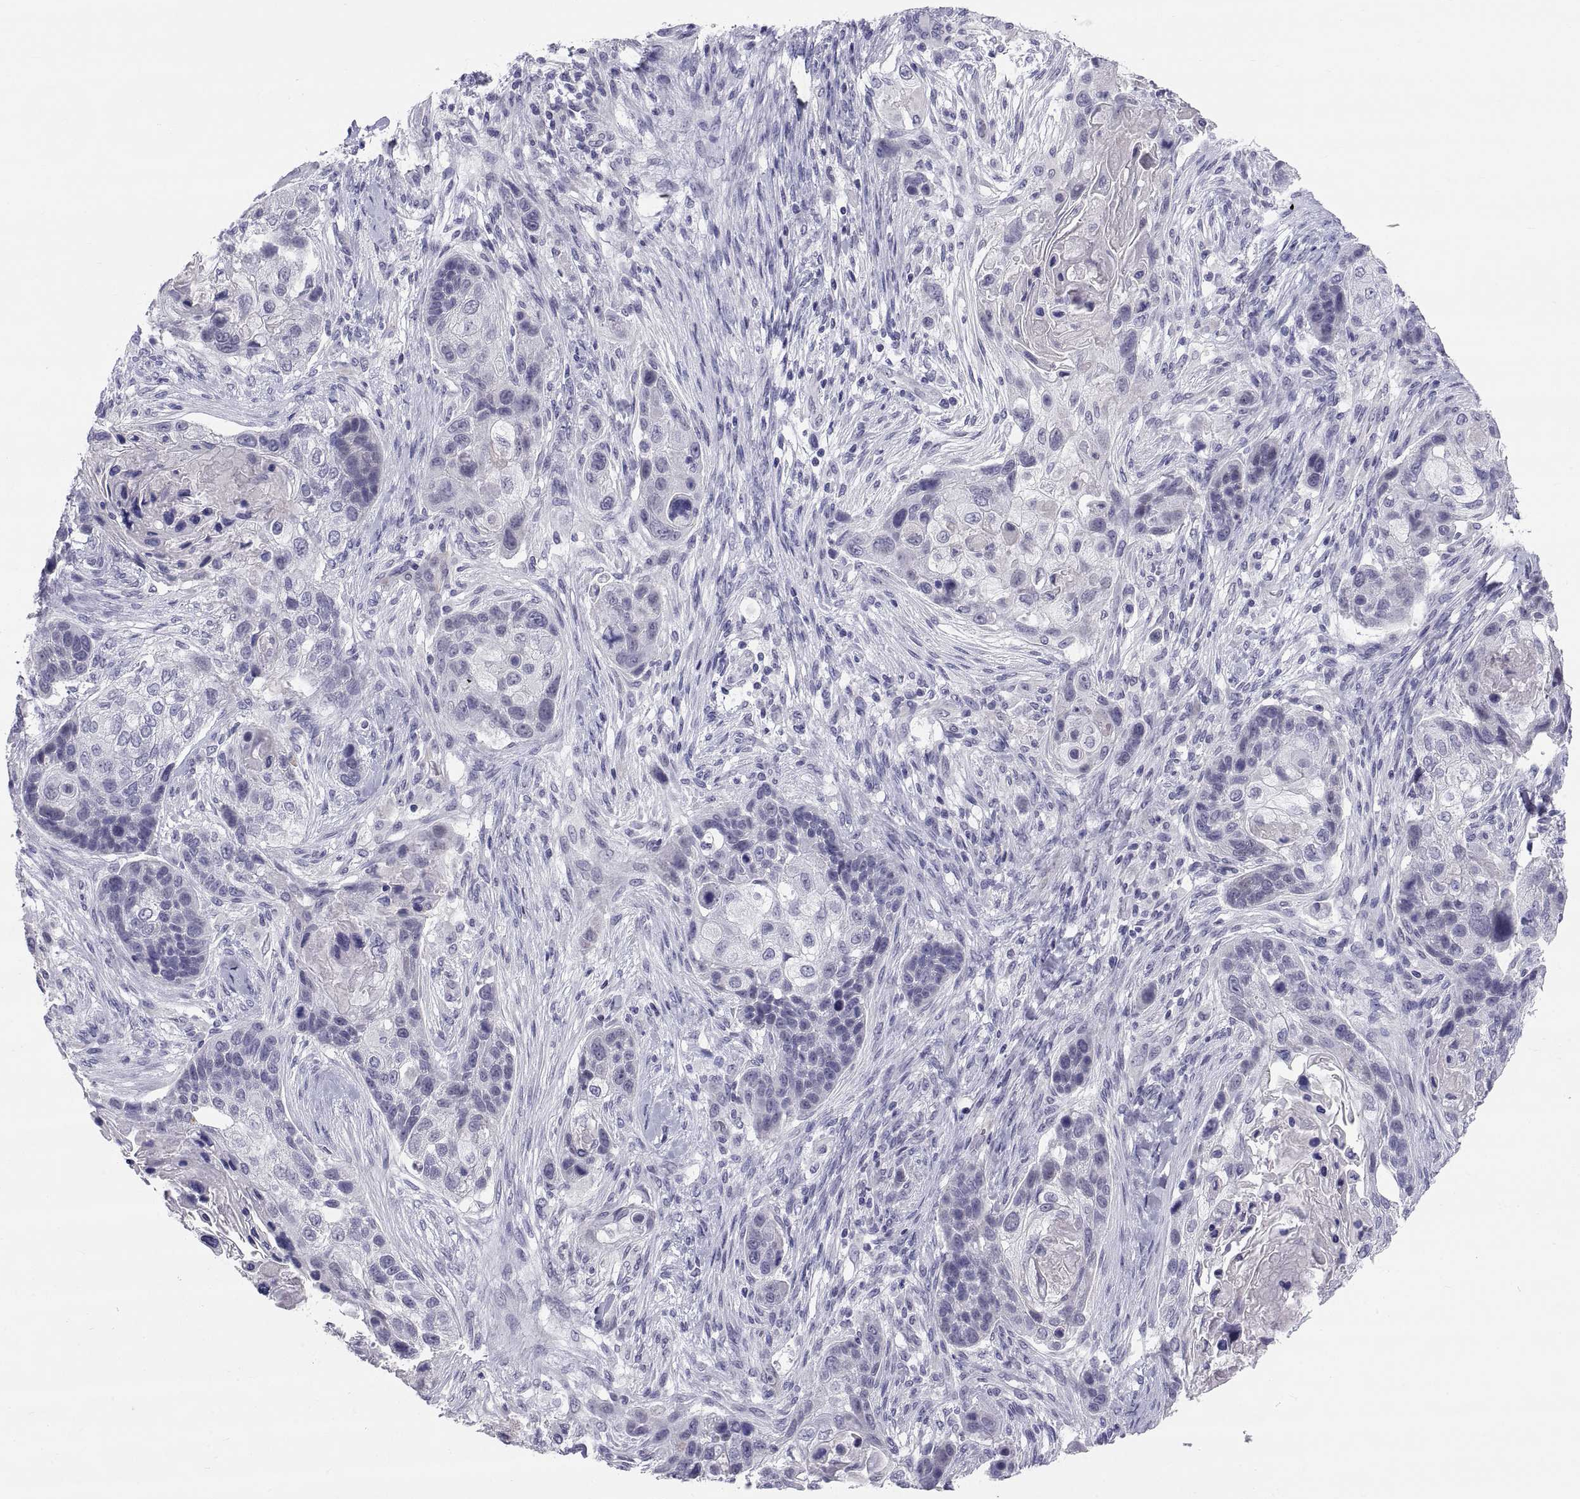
{"staining": {"intensity": "negative", "quantity": "none", "location": "none"}, "tissue": "lung cancer", "cell_type": "Tumor cells", "image_type": "cancer", "snomed": [{"axis": "morphology", "description": "Squamous cell carcinoma, NOS"}, {"axis": "topography", "description": "Lung"}], "caption": "IHC histopathology image of lung cancer stained for a protein (brown), which exhibits no staining in tumor cells.", "gene": "TEX13A", "patient": {"sex": "male", "age": 69}}